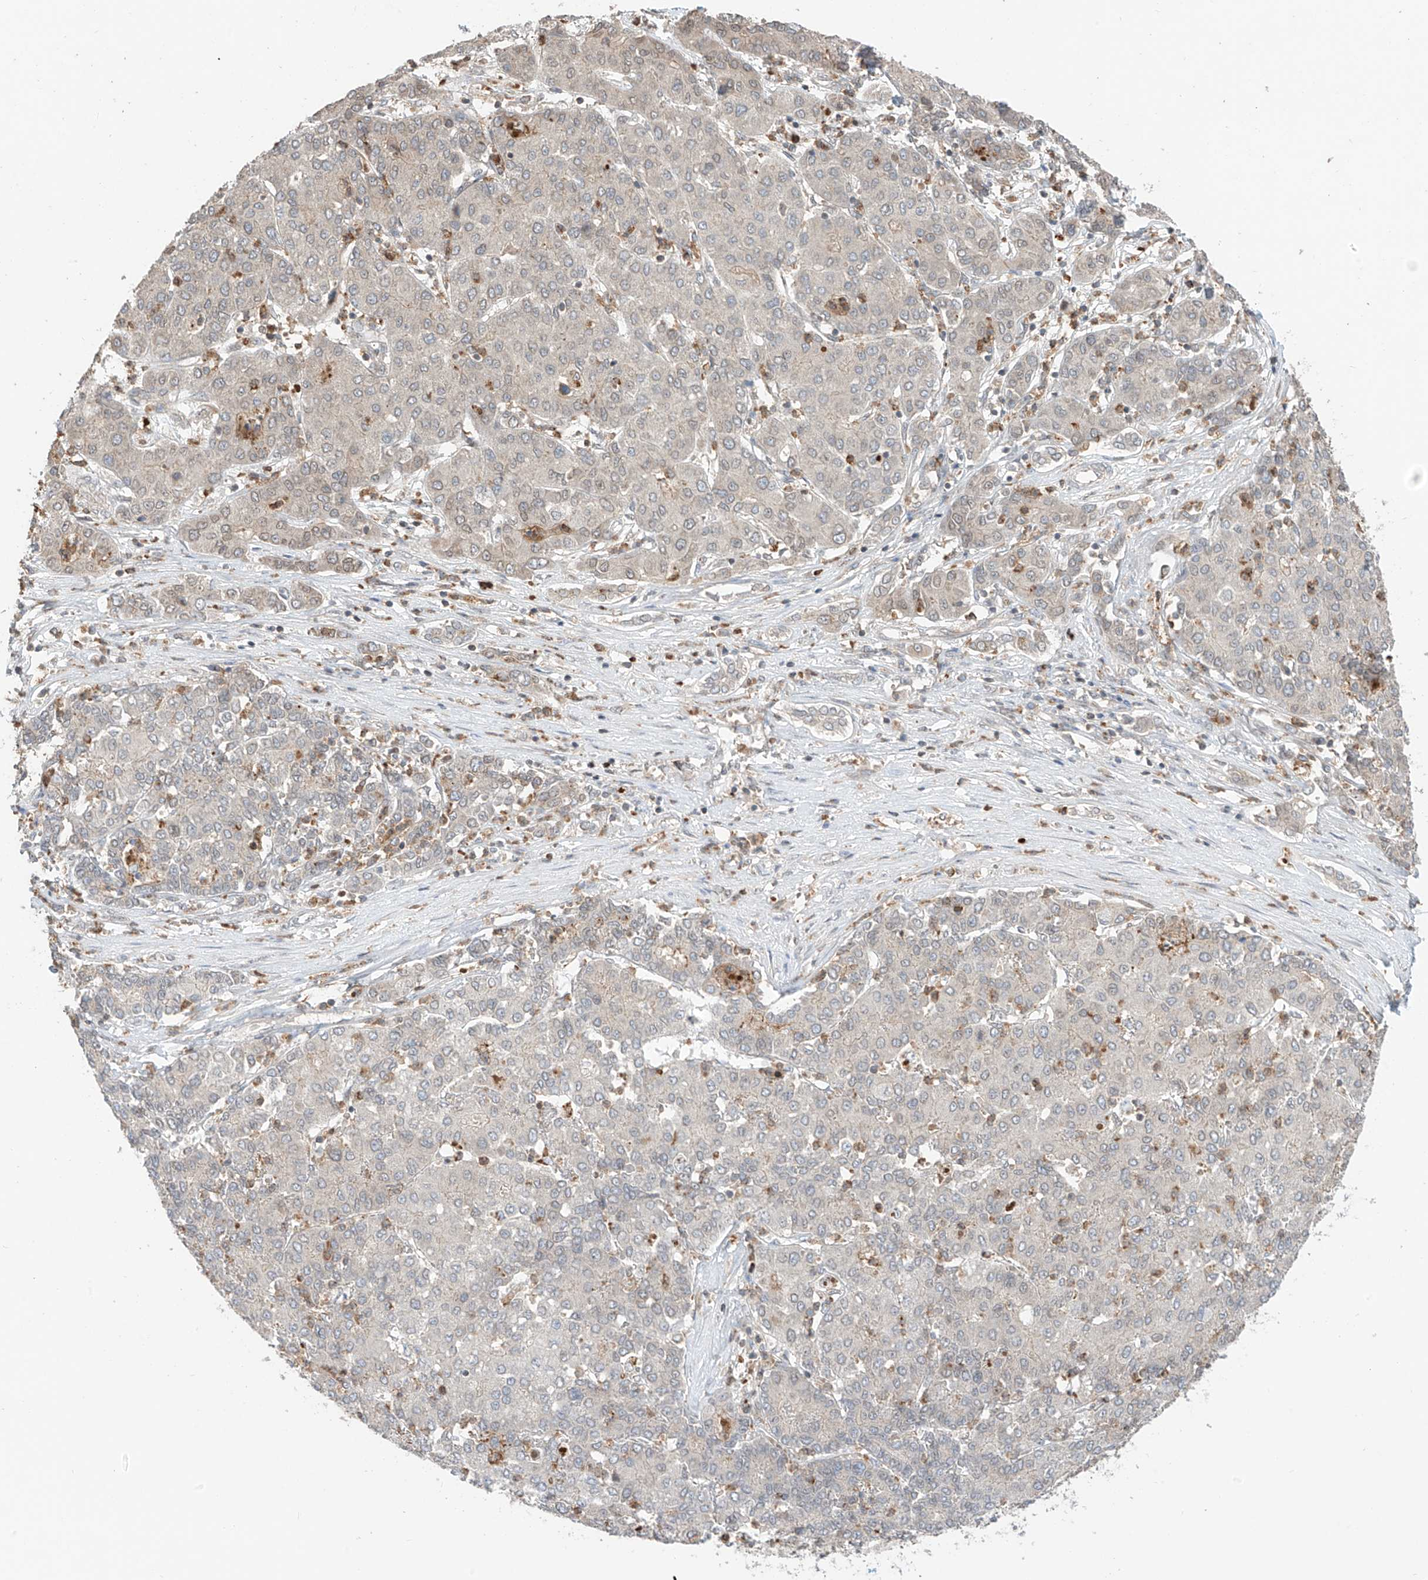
{"staining": {"intensity": "negative", "quantity": "none", "location": "none"}, "tissue": "liver cancer", "cell_type": "Tumor cells", "image_type": "cancer", "snomed": [{"axis": "morphology", "description": "Carcinoma, Hepatocellular, NOS"}, {"axis": "topography", "description": "Liver"}], "caption": "Liver cancer stained for a protein using IHC displays no staining tumor cells.", "gene": "AHCTF1", "patient": {"sex": "male", "age": 65}}